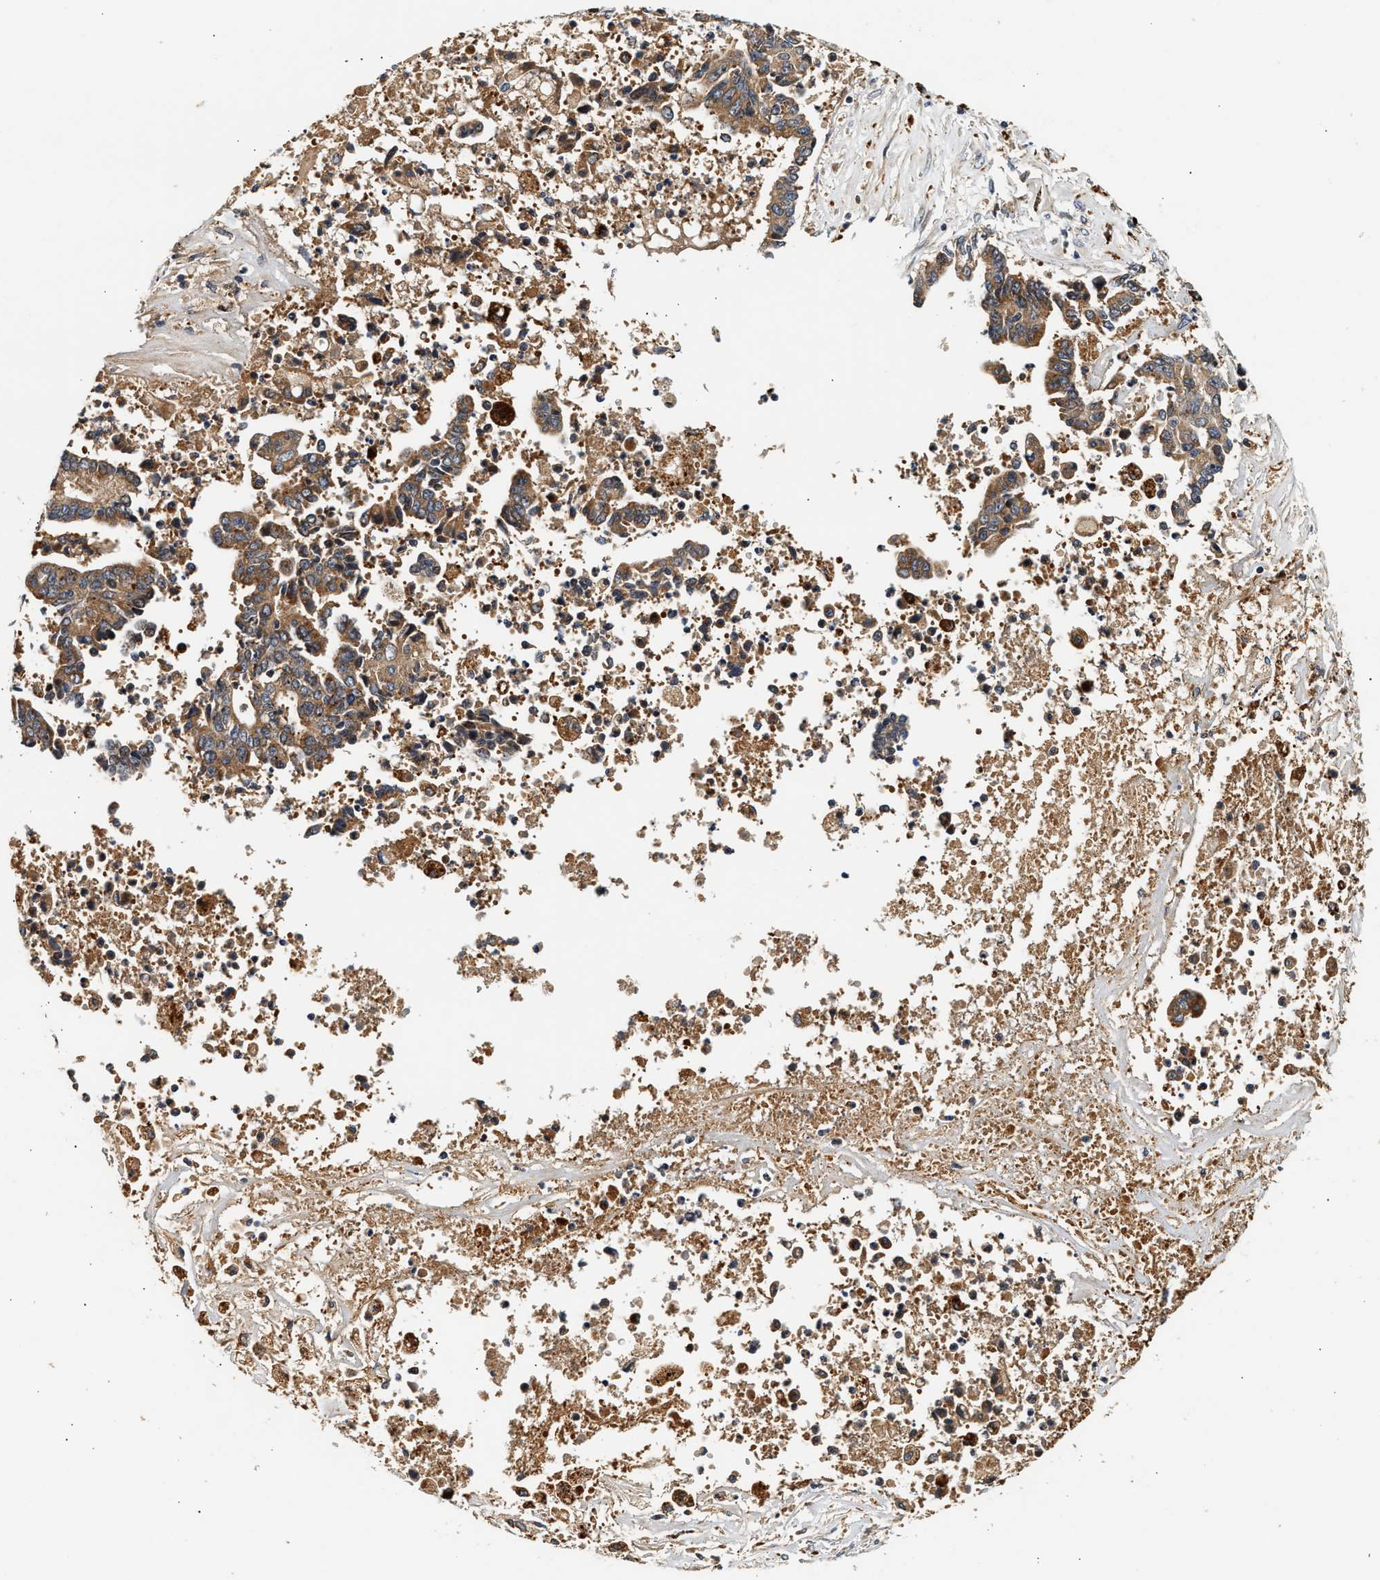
{"staining": {"intensity": "moderate", "quantity": ">75%", "location": "cytoplasmic/membranous"}, "tissue": "liver cancer", "cell_type": "Tumor cells", "image_type": "cancer", "snomed": [{"axis": "morphology", "description": "Cholangiocarcinoma"}, {"axis": "topography", "description": "Liver"}], "caption": "This histopathology image exhibits liver cancer (cholangiocarcinoma) stained with IHC to label a protein in brown. The cytoplasmic/membranous of tumor cells show moderate positivity for the protein. Nuclei are counter-stained blue.", "gene": "PLD3", "patient": {"sex": "male", "age": 57}}